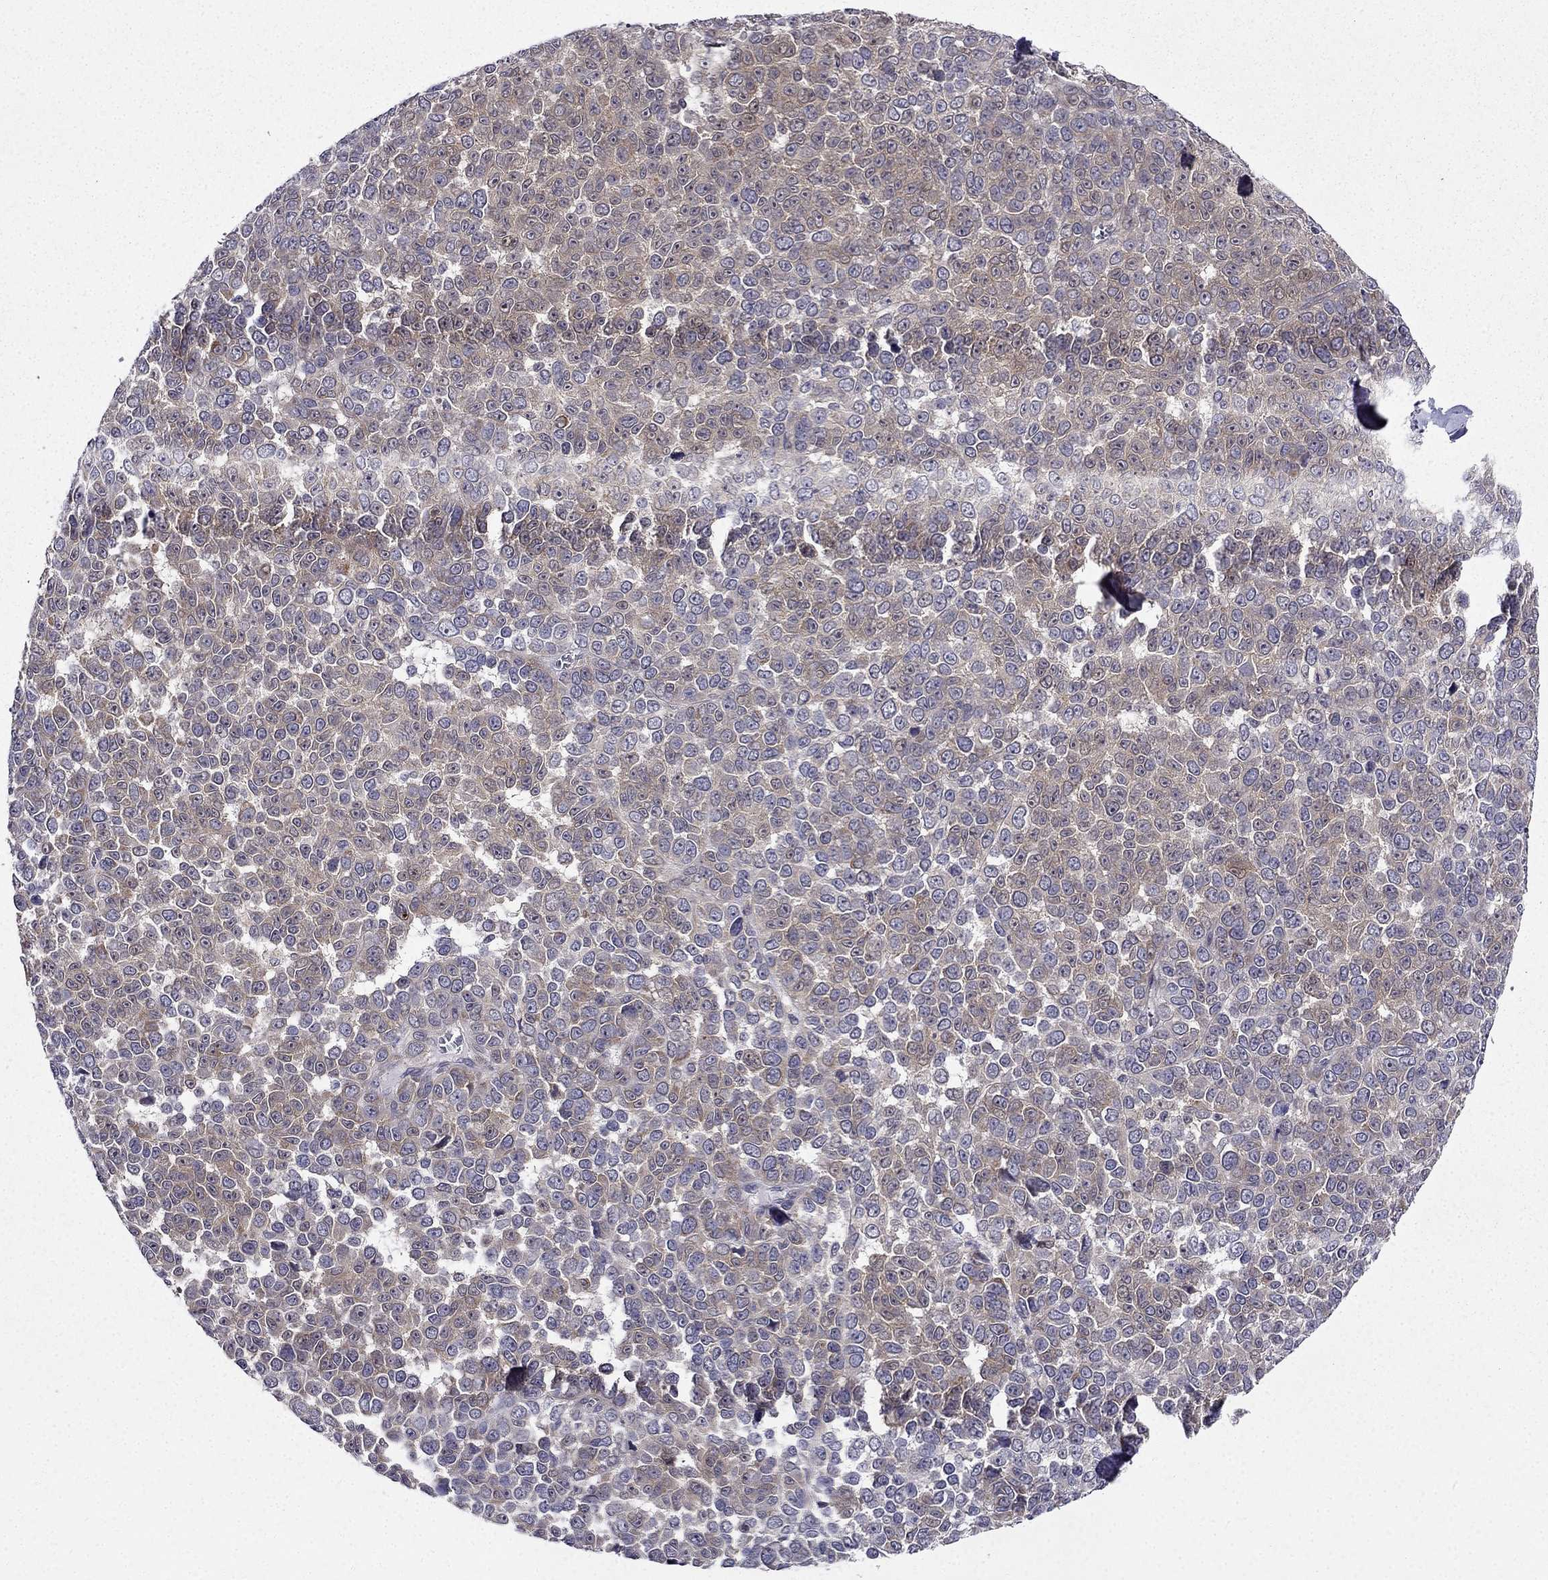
{"staining": {"intensity": "weak", "quantity": "25%-75%", "location": "cytoplasmic/membranous"}, "tissue": "melanoma", "cell_type": "Tumor cells", "image_type": "cancer", "snomed": [{"axis": "morphology", "description": "Malignant melanoma, NOS"}, {"axis": "topography", "description": "Skin"}], "caption": "The immunohistochemical stain shows weak cytoplasmic/membranous positivity in tumor cells of malignant melanoma tissue. (Brightfield microscopy of DAB IHC at high magnification).", "gene": "ARHGEF28", "patient": {"sex": "female", "age": 95}}